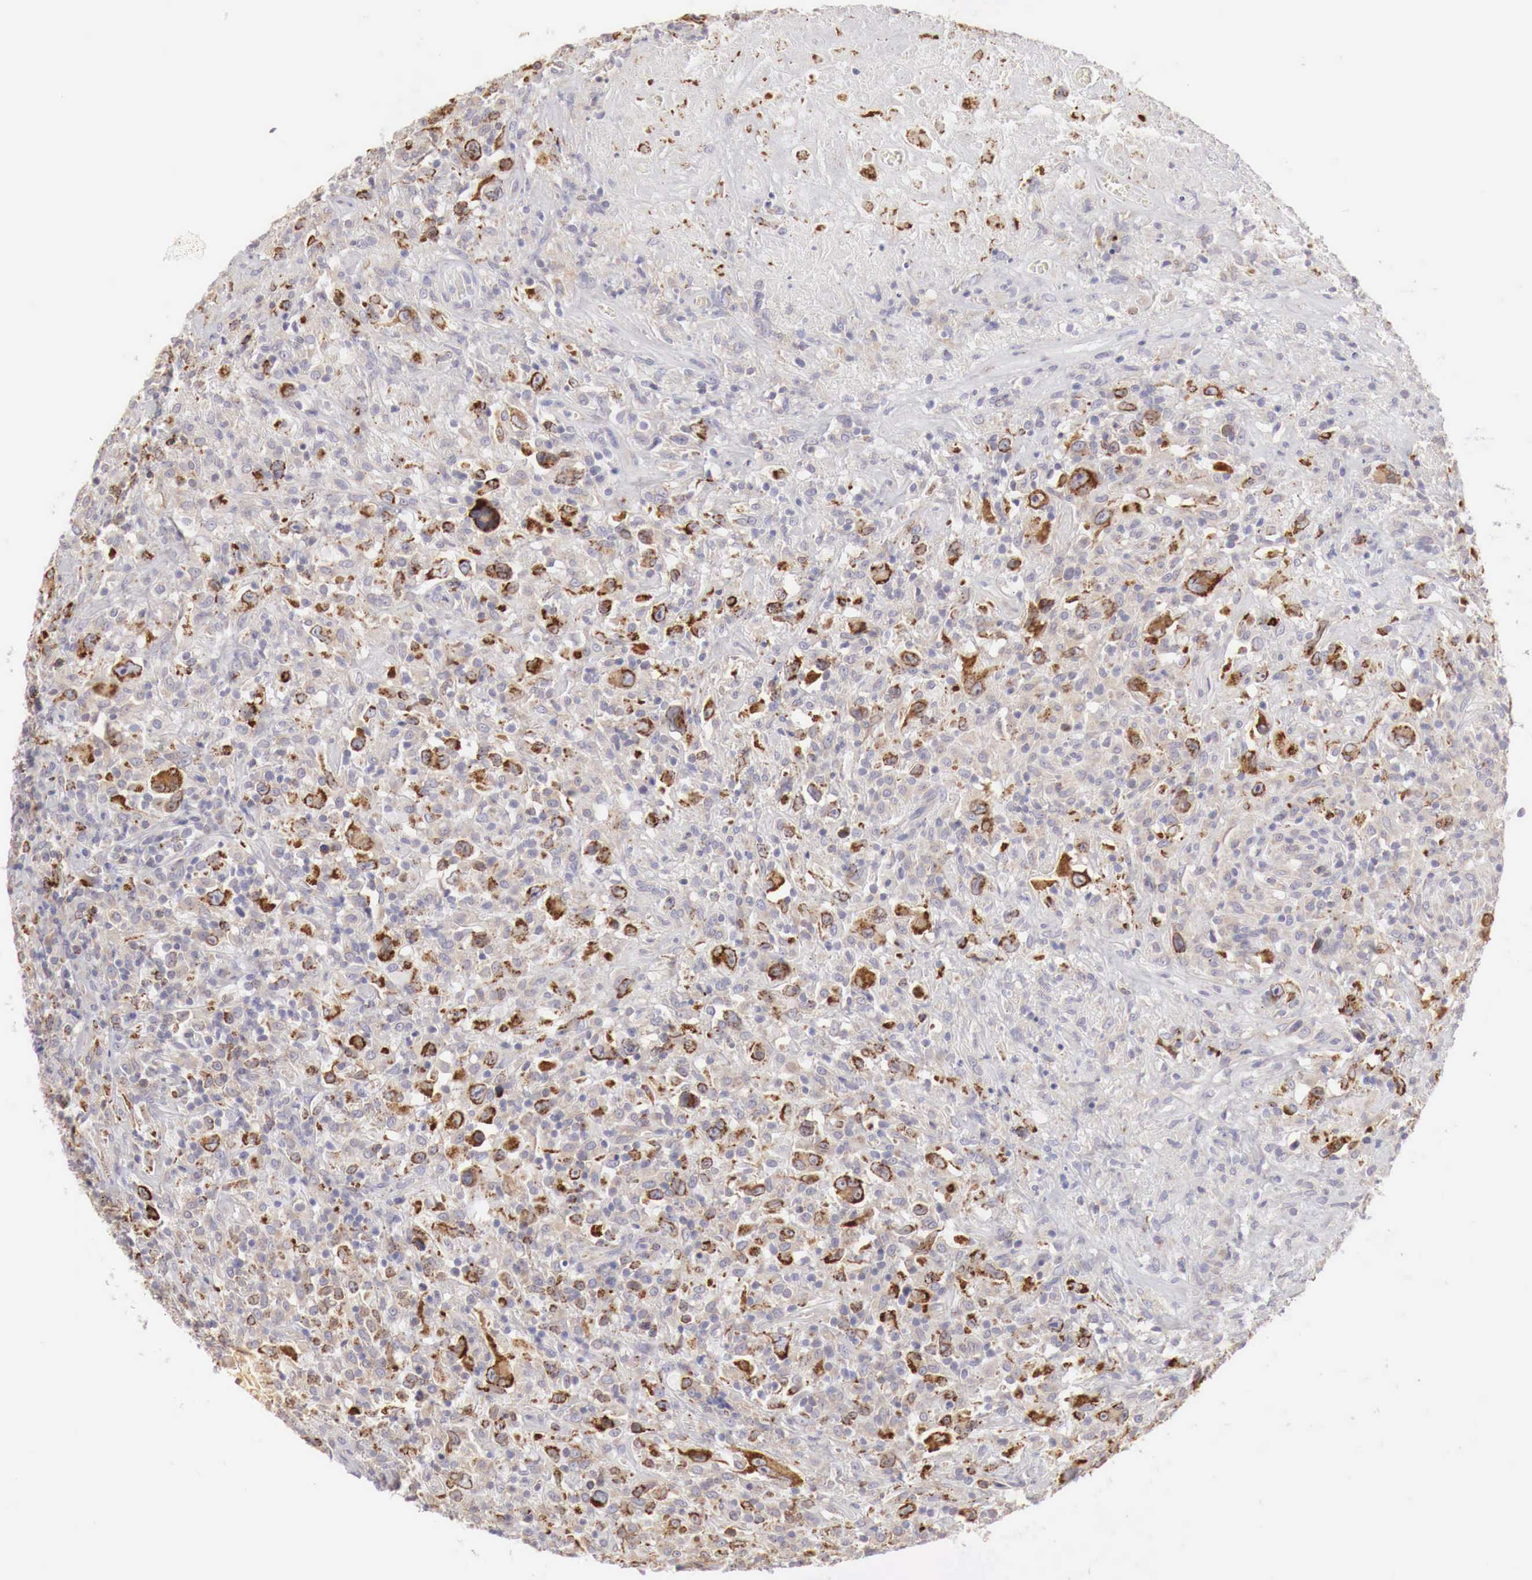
{"staining": {"intensity": "moderate", "quantity": ">75%", "location": "cytoplasmic/membranous"}, "tissue": "lymphoma", "cell_type": "Tumor cells", "image_type": "cancer", "snomed": [{"axis": "morphology", "description": "Hodgkin's disease, NOS"}, {"axis": "topography", "description": "Lymph node"}], "caption": "Tumor cells show moderate cytoplasmic/membranous expression in approximately >75% of cells in Hodgkin's disease.", "gene": "NSDHL", "patient": {"sex": "male", "age": 46}}